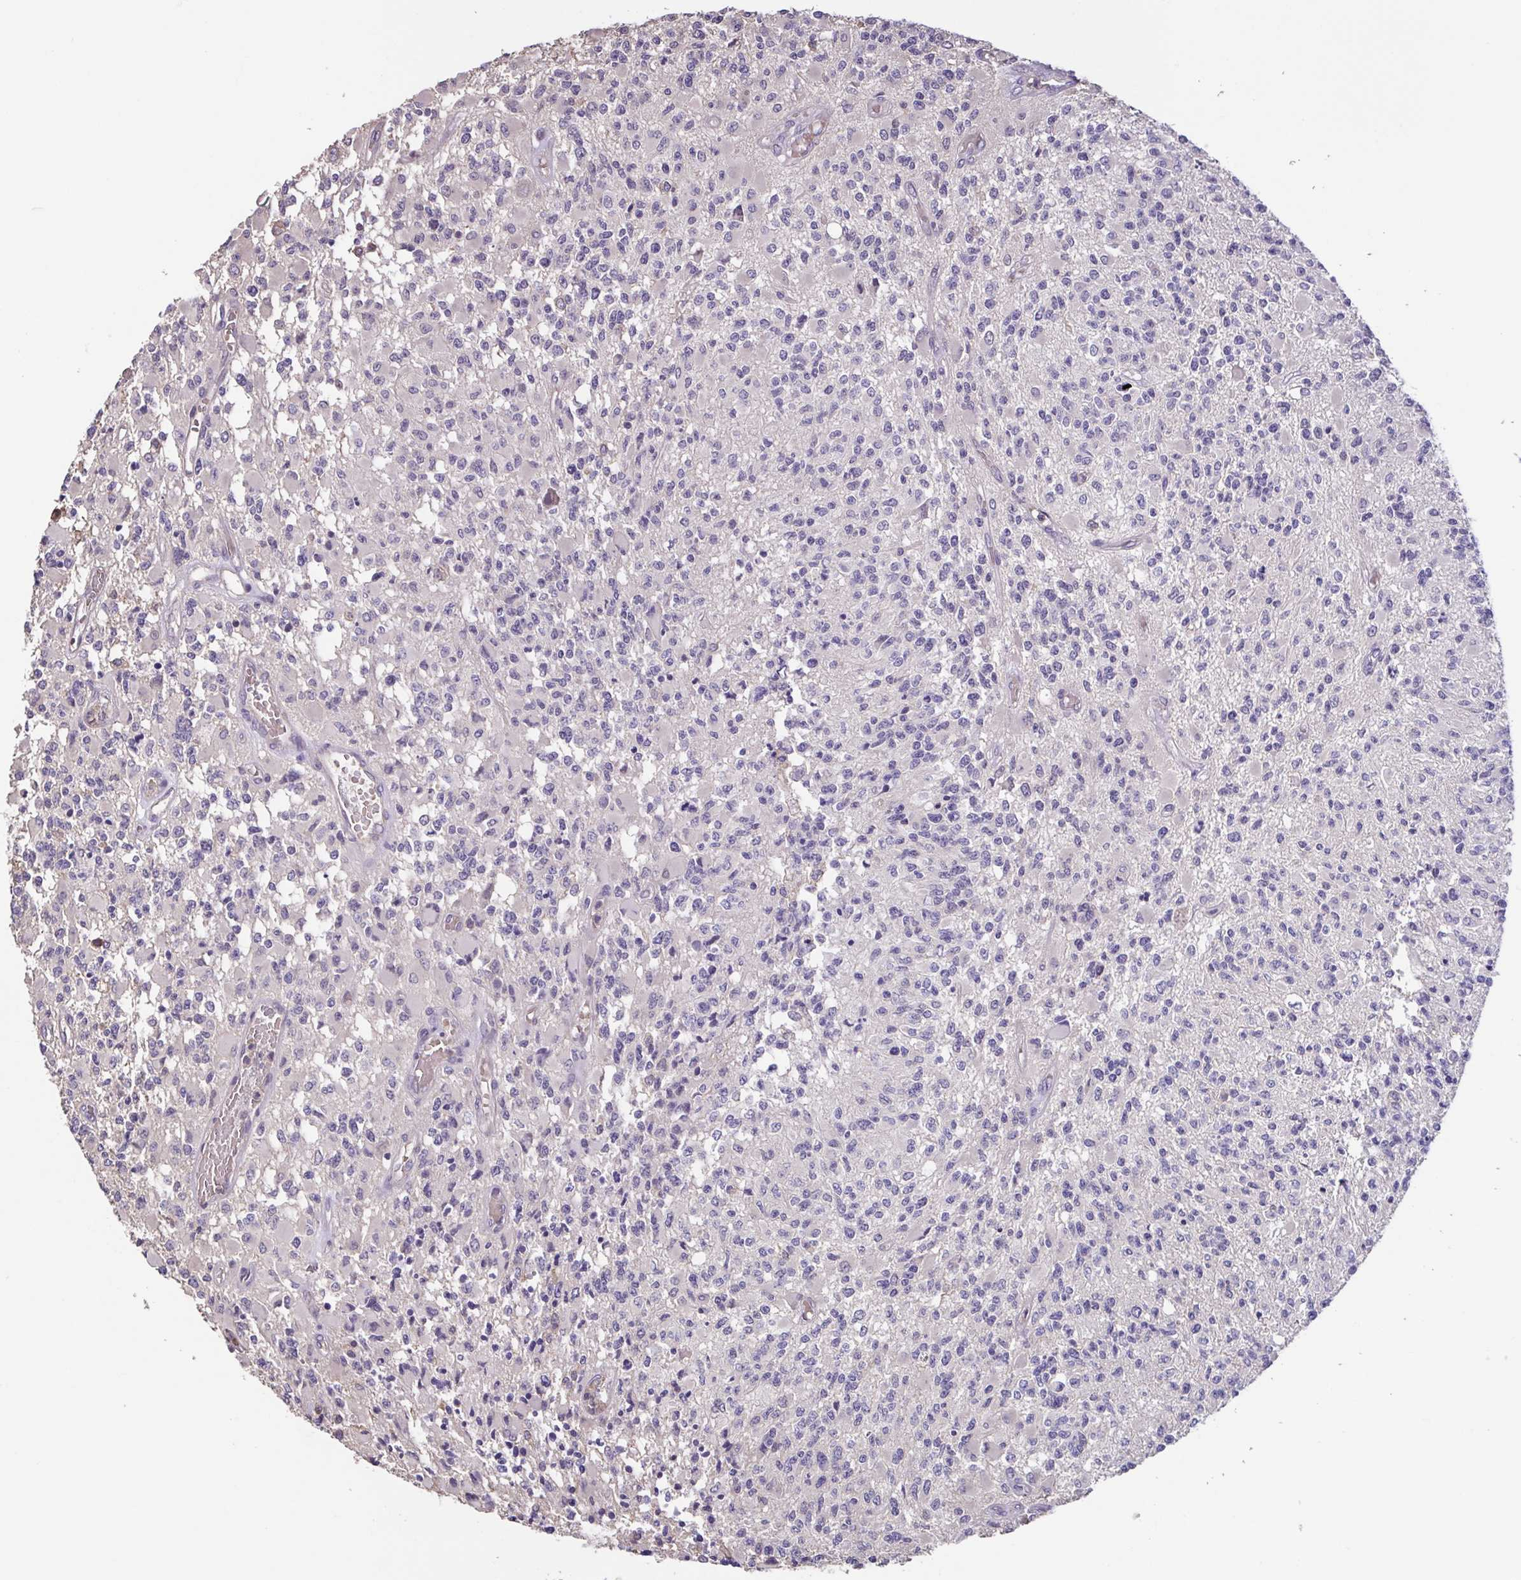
{"staining": {"intensity": "negative", "quantity": "none", "location": "none"}, "tissue": "glioma", "cell_type": "Tumor cells", "image_type": "cancer", "snomed": [{"axis": "morphology", "description": "Glioma, malignant, High grade"}, {"axis": "topography", "description": "Brain"}], "caption": "Tumor cells show no significant staining in glioma.", "gene": "ACTRT2", "patient": {"sex": "female", "age": 63}}